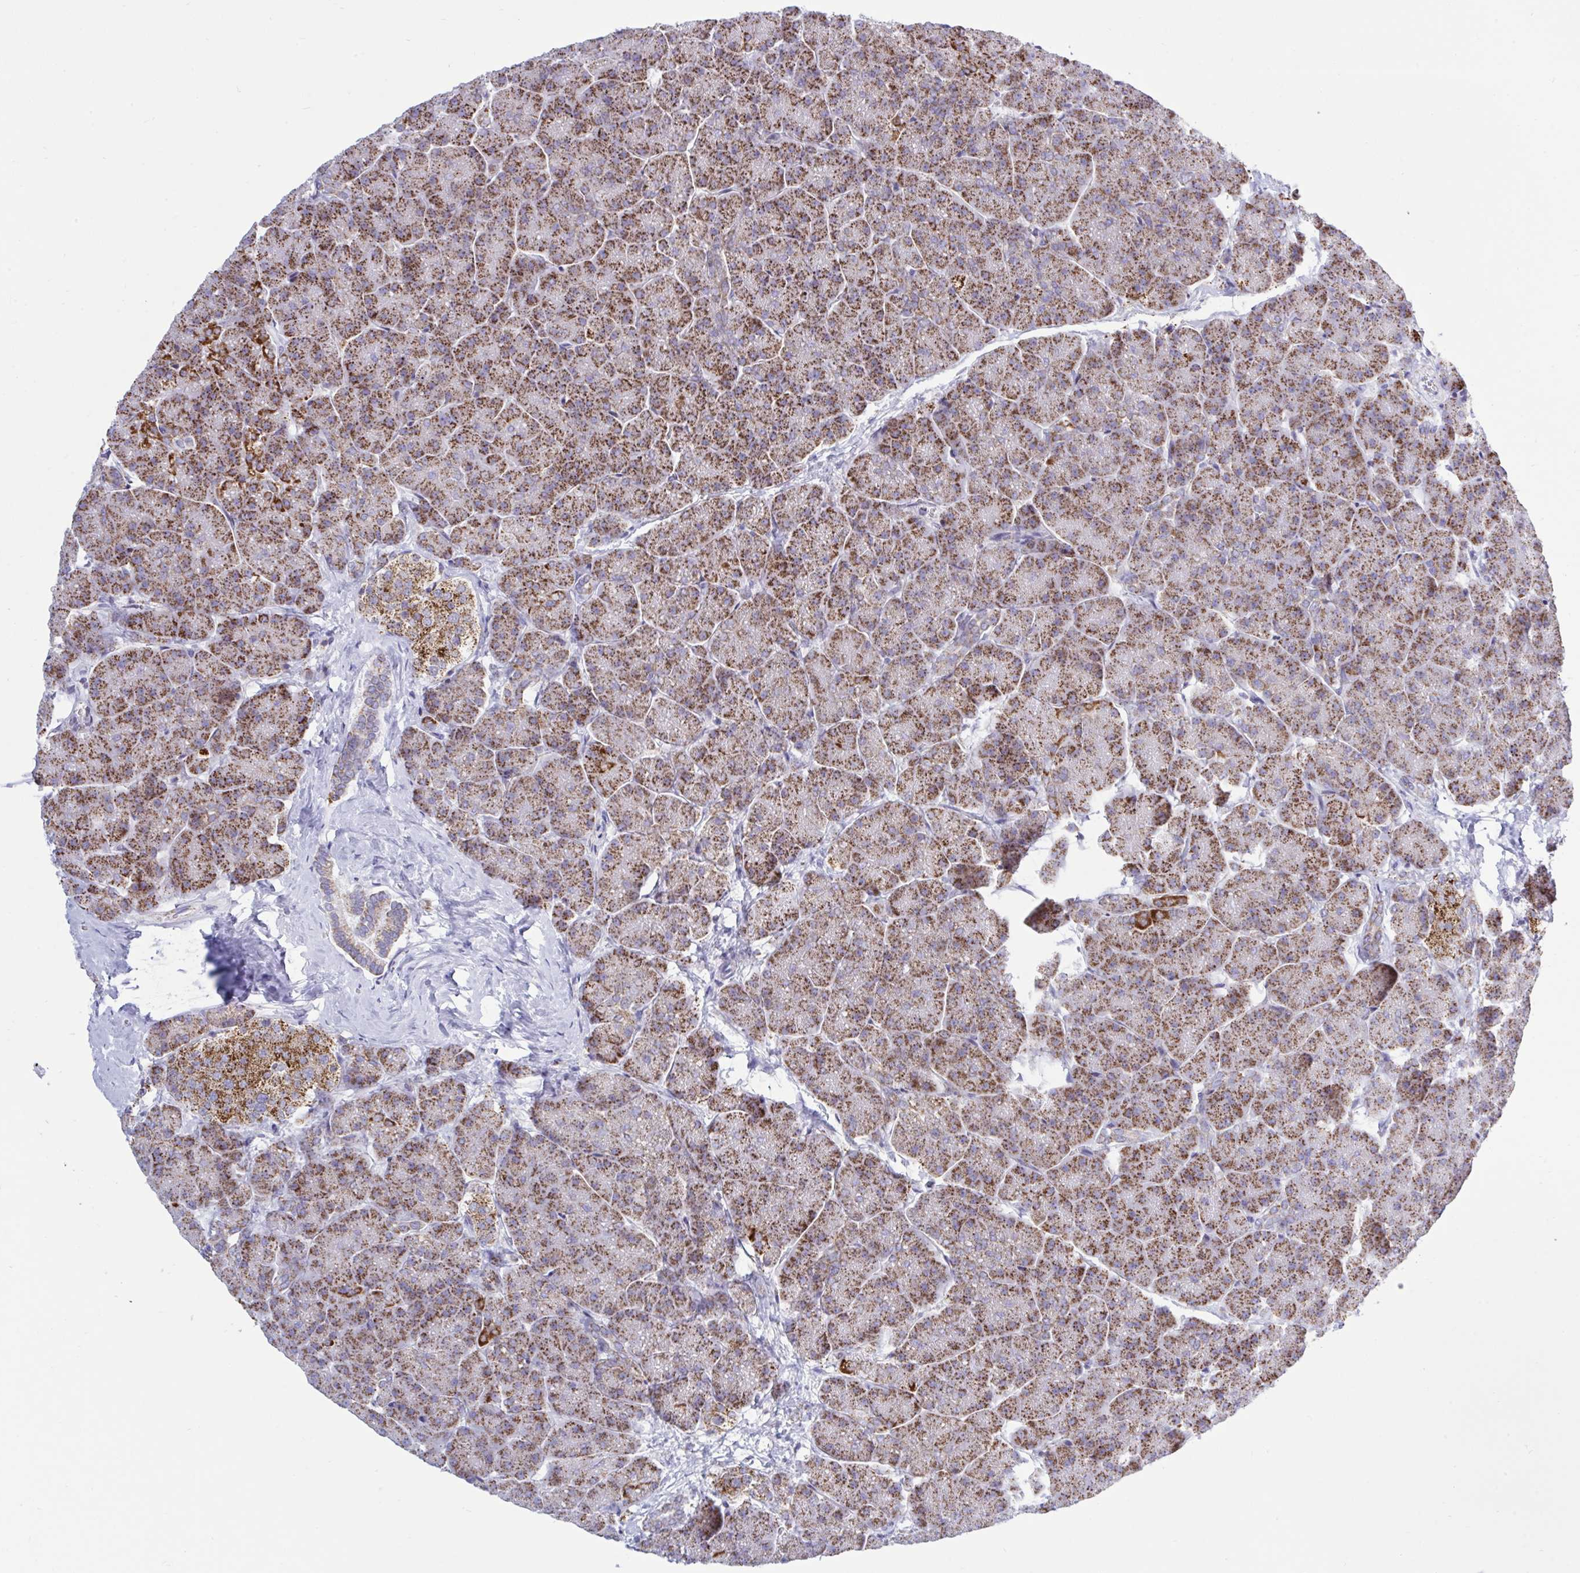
{"staining": {"intensity": "moderate", "quantity": ">75%", "location": "cytoplasmic/membranous"}, "tissue": "pancreas", "cell_type": "Exocrine glandular cells", "image_type": "normal", "snomed": [{"axis": "morphology", "description": "Normal tissue, NOS"}, {"axis": "topography", "description": "Pancreas"}, {"axis": "topography", "description": "Peripheral nerve tissue"}], "caption": "A brown stain highlights moderate cytoplasmic/membranous expression of a protein in exocrine glandular cells of benign pancreas. (Brightfield microscopy of DAB IHC at high magnification).", "gene": "HSPE1", "patient": {"sex": "male", "age": 54}}